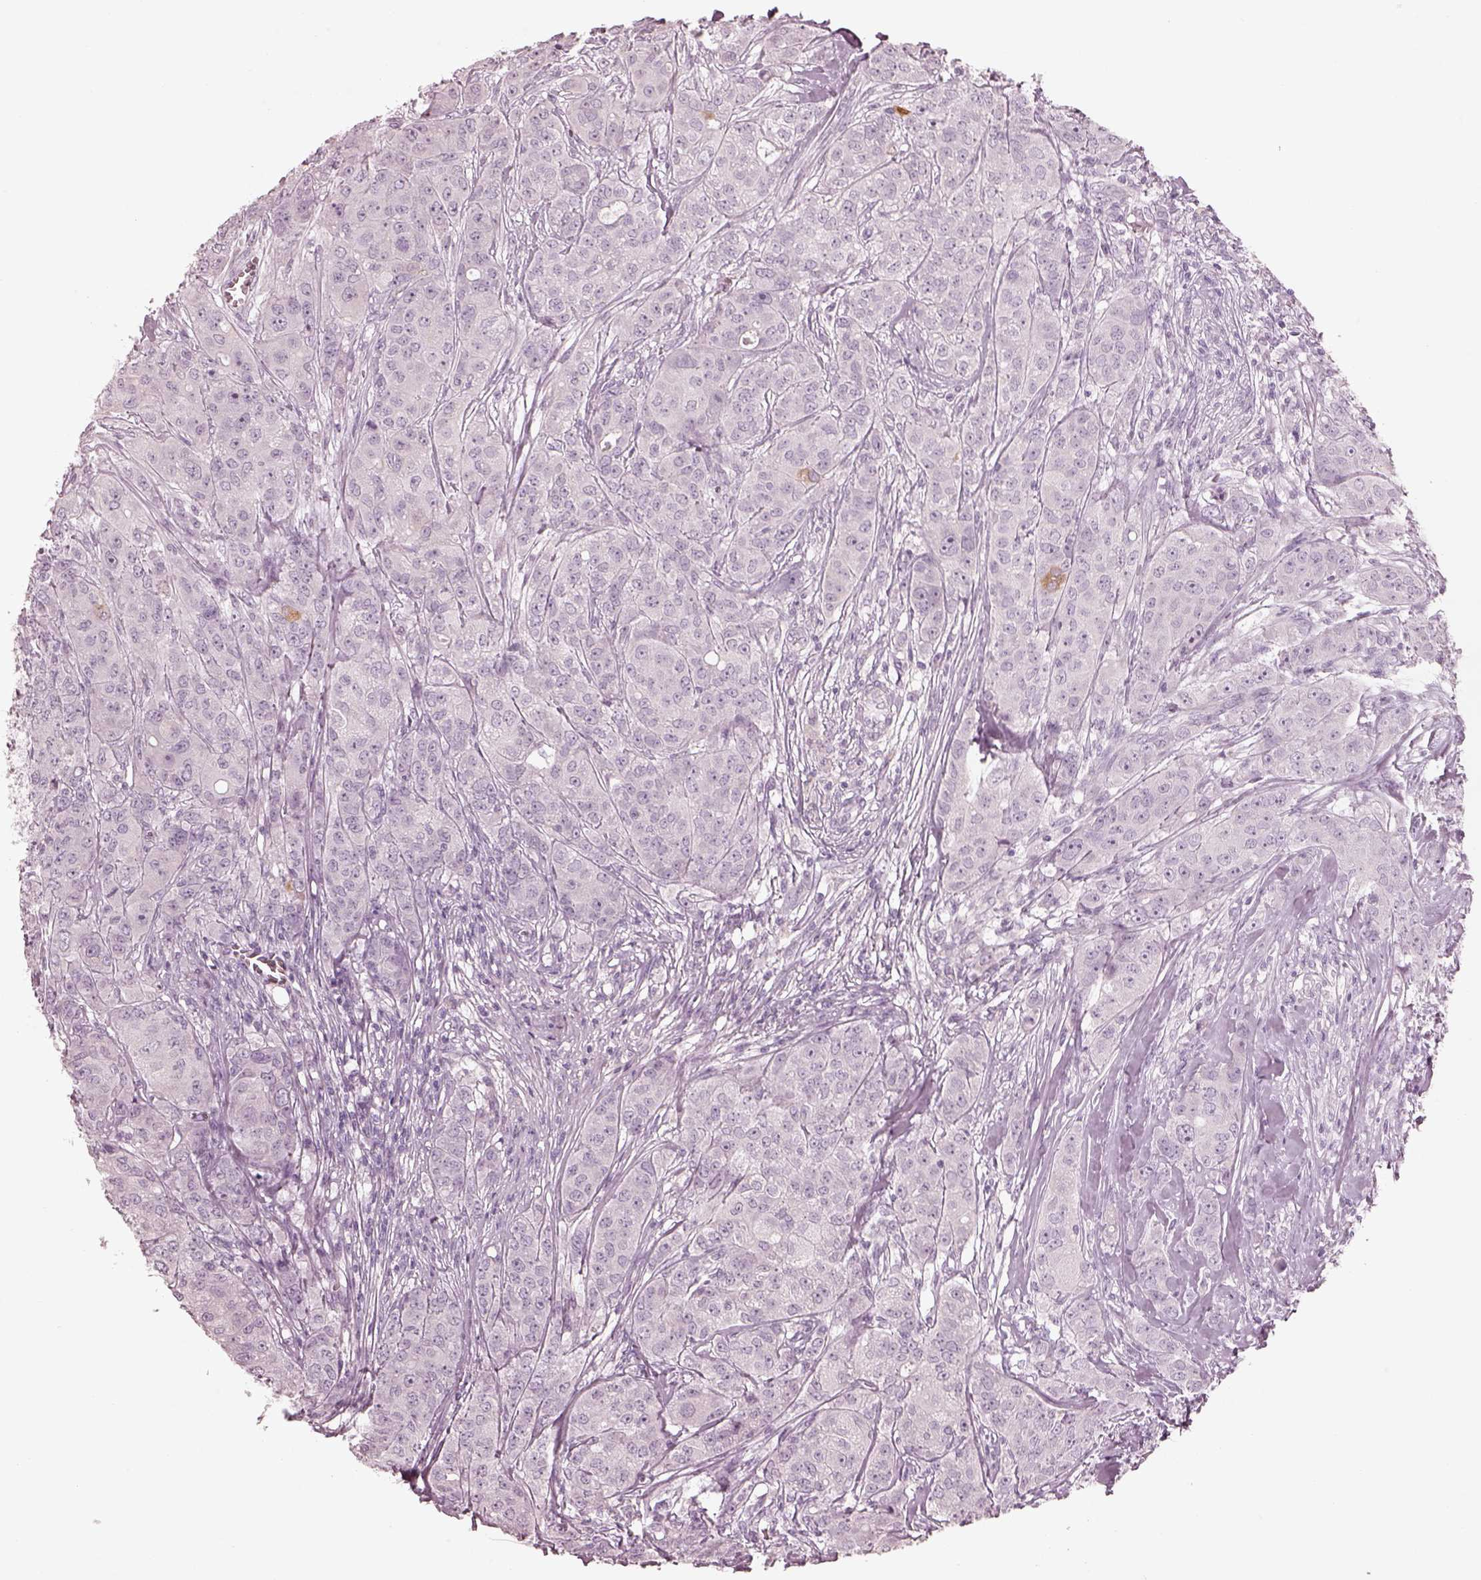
{"staining": {"intensity": "negative", "quantity": "none", "location": "none"}, "tissue": "breast cancer", "cell_type": "Tumor cells", "image_type": "cancer", "snomed": [{"axis": "morphology", "description": "Duct carcinoma"}, {"axis": "topography", "description": "Breast"}], "caption": "Immunohistochemistry (IHC) micrograph of breast cancer stained for a protein (brown), which displays no positivity in tumor cells.", "gene": "RSPH9", "patient": {"sex": "female", "age": 43}}